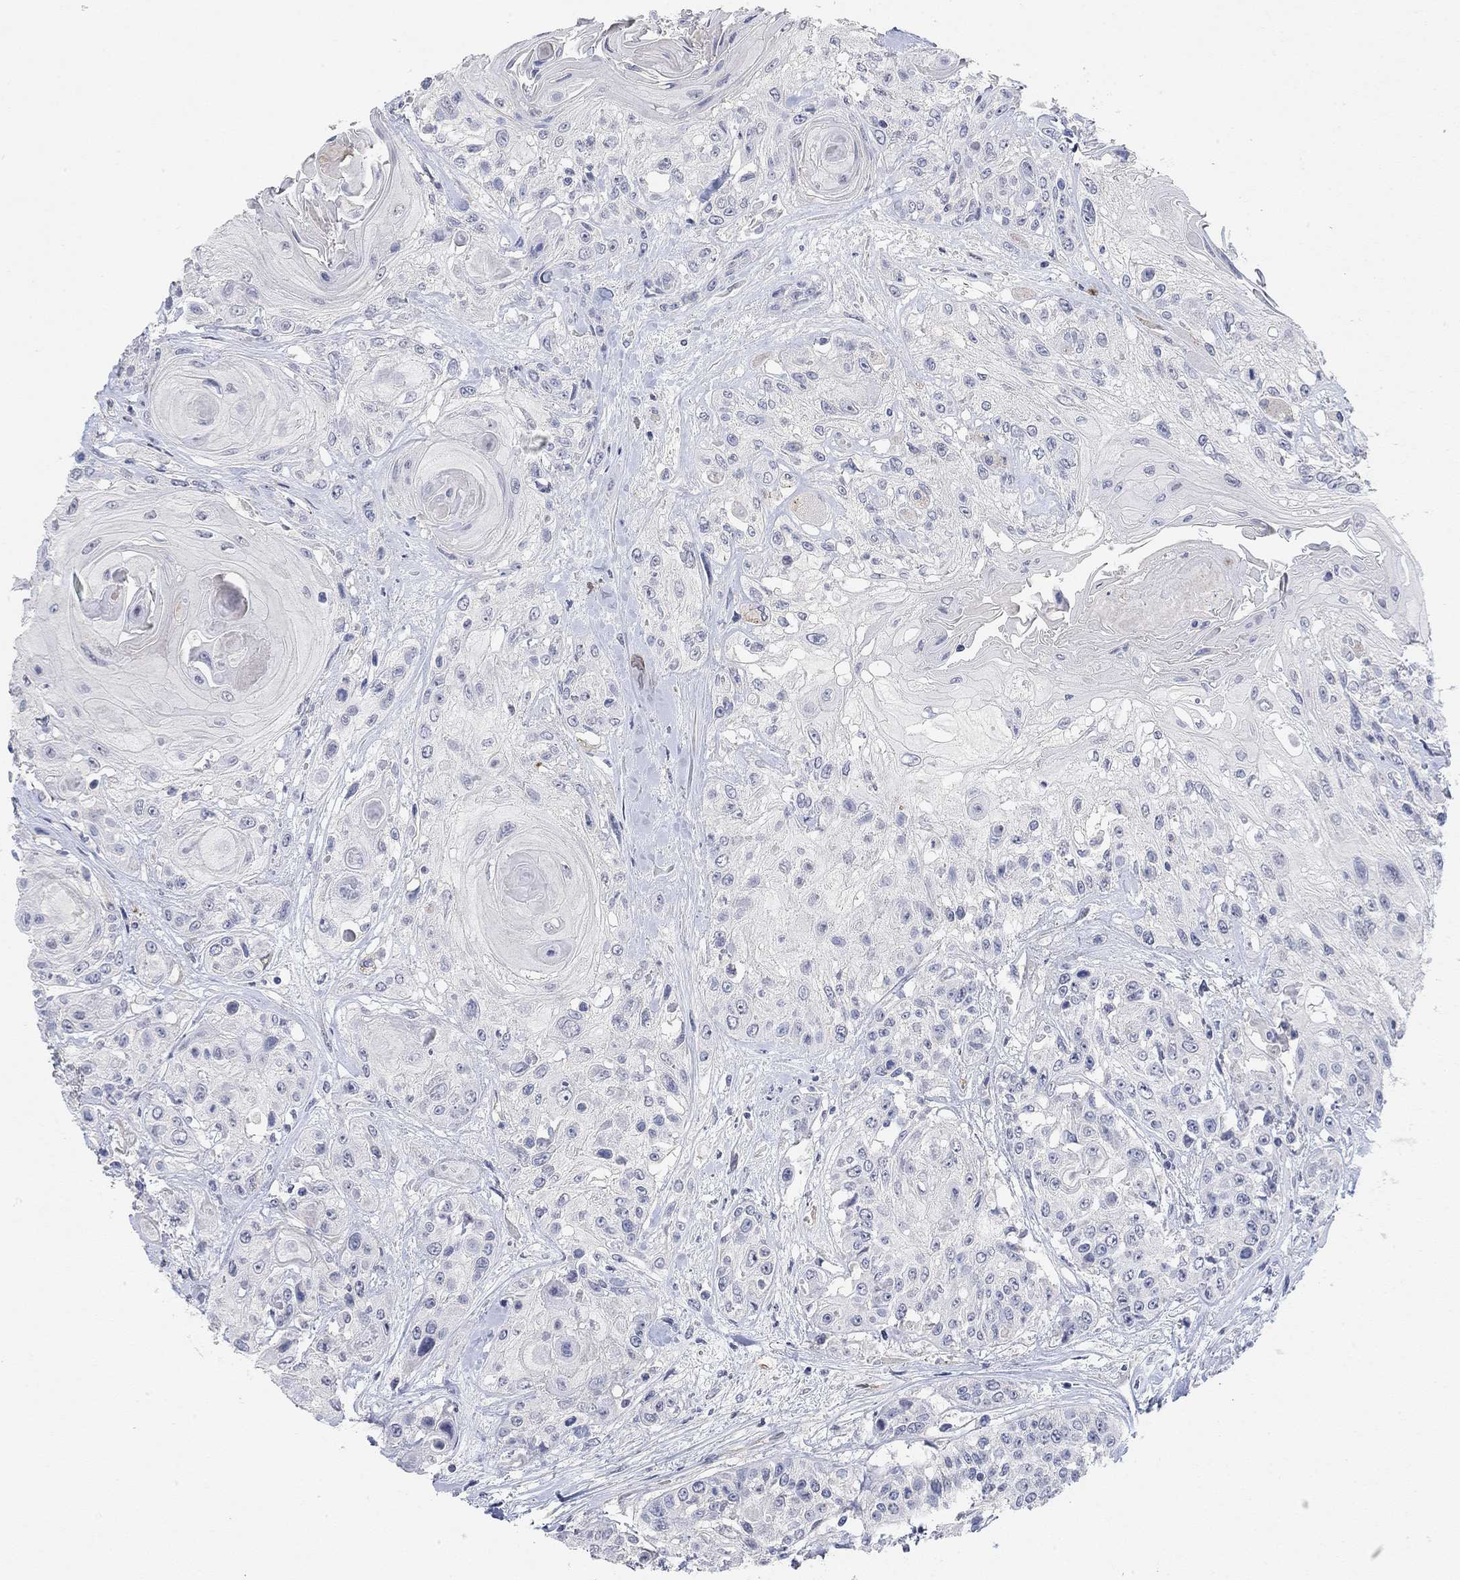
{"staining": {"intensity": "negative", "quantity": "none", "location": "none"}, "tissue": "head and neck cancer", "cell_type": "Tumor cells", "image_type": "cancer", "snomed": [{"axis": "morphology", "description": "Squamous cell carcinoma, NOS"}, {"axis": "topography", "description": "Head-Neck"}], "caption": "Photomicrograph shows no protein staining in tumor cells of squamous cell carcinoma (head and neck) tissue. Brightfield microscopy of IHC stained with DAB (3,3'-diaminobenzidine) (brown) and hematoxylin (blue), captured at high magnification.", "gene": "VAT1L", "patient": {"sex": "female", "age": 59}}